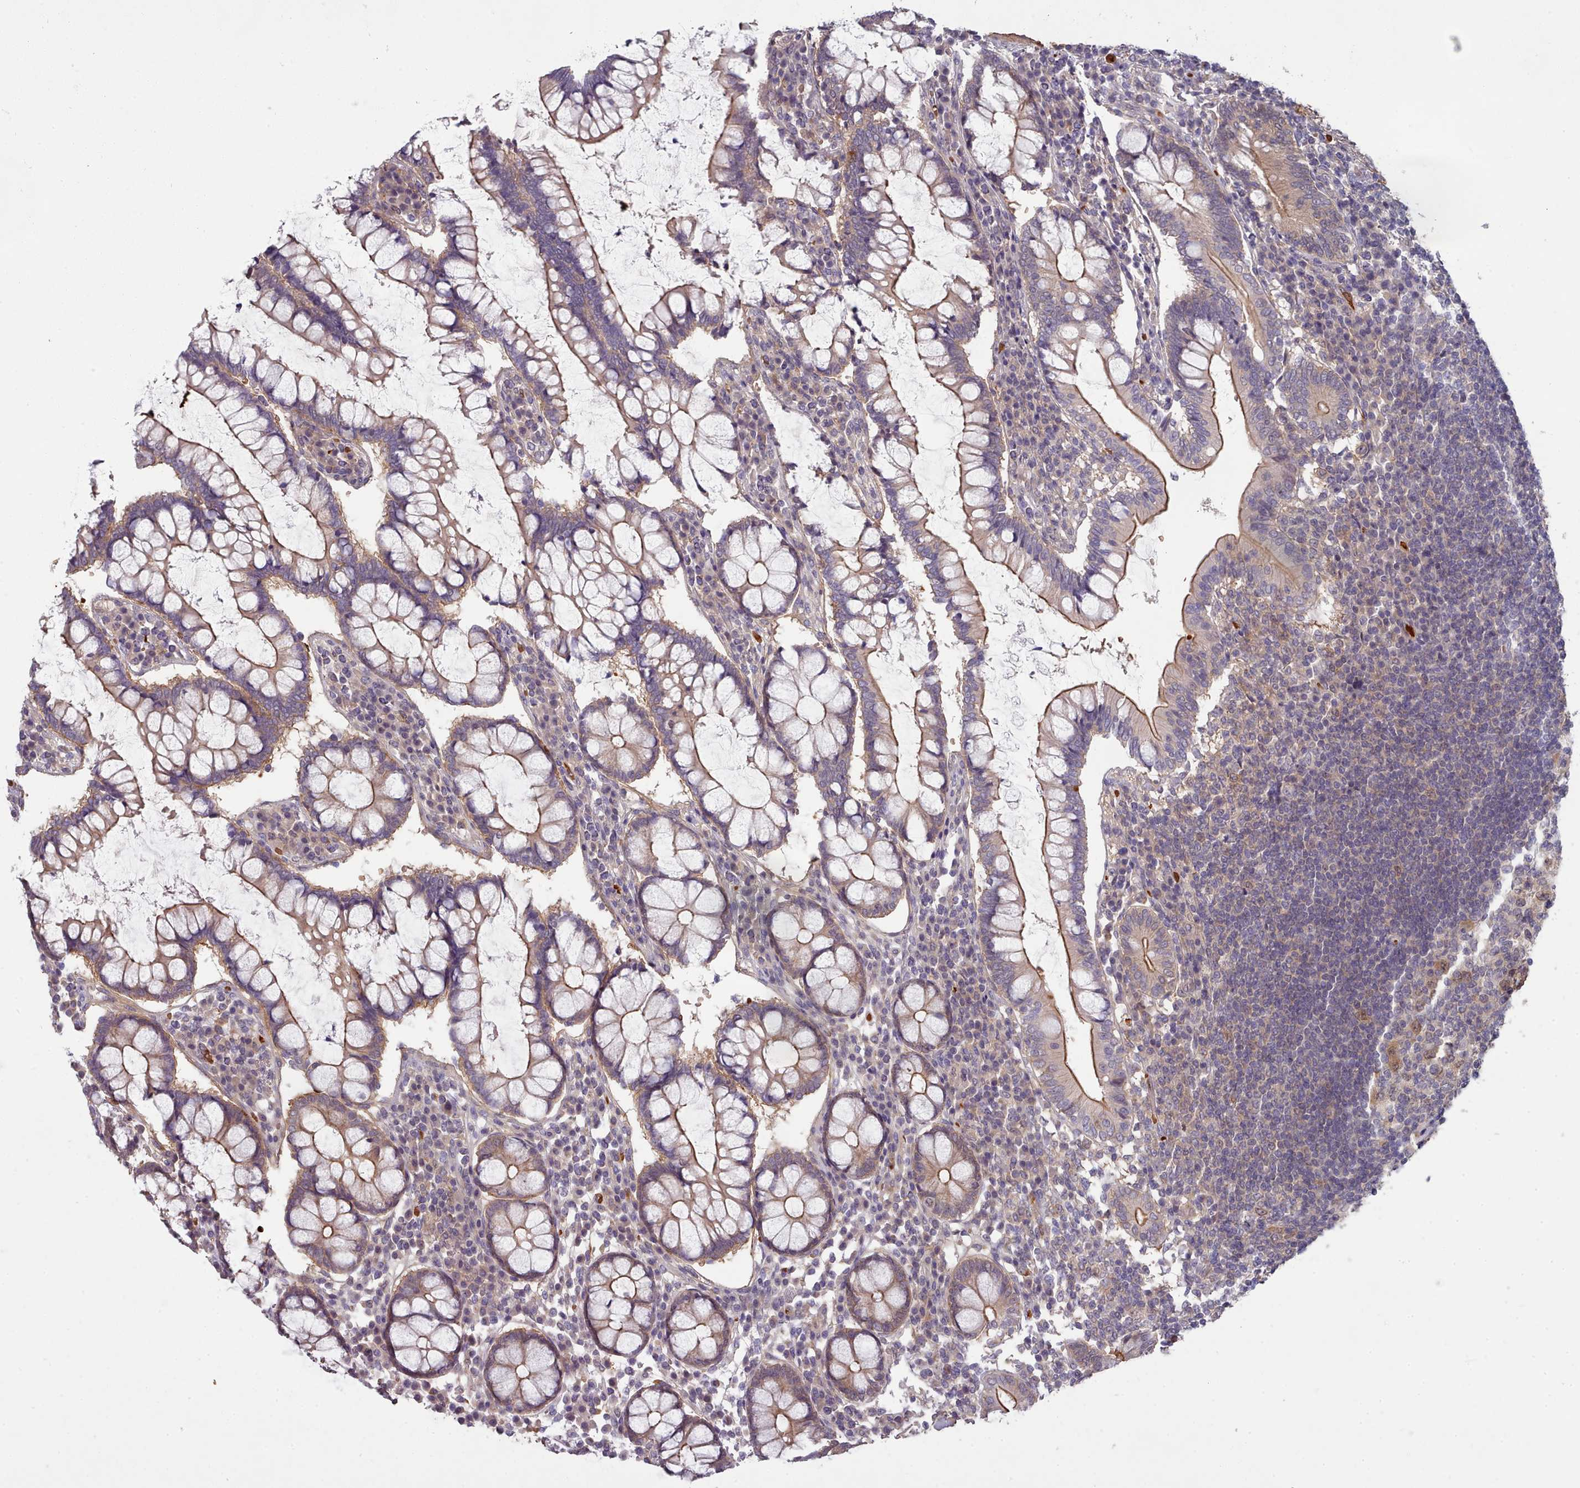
{"staining": {"intensity": "moderate", "quantity": ">75%", "location": "cytoplasmic/membranous"}, "tissue": "colon", "cell_type": "Endothelial cells", "image_type": "normal", "snomed": [{"axis": "morphology", "description": "Normal tissue, NOS"}, {"axis": "topography", "description": "Colon"}], "caption": "IHC of benign human colon shows medium levels of moderate cytoplasmic/membranous positivity in about >75% of endothelial cells.", "gene": "CLNS1A", "patient": {"sex": "female", "age": 79}}